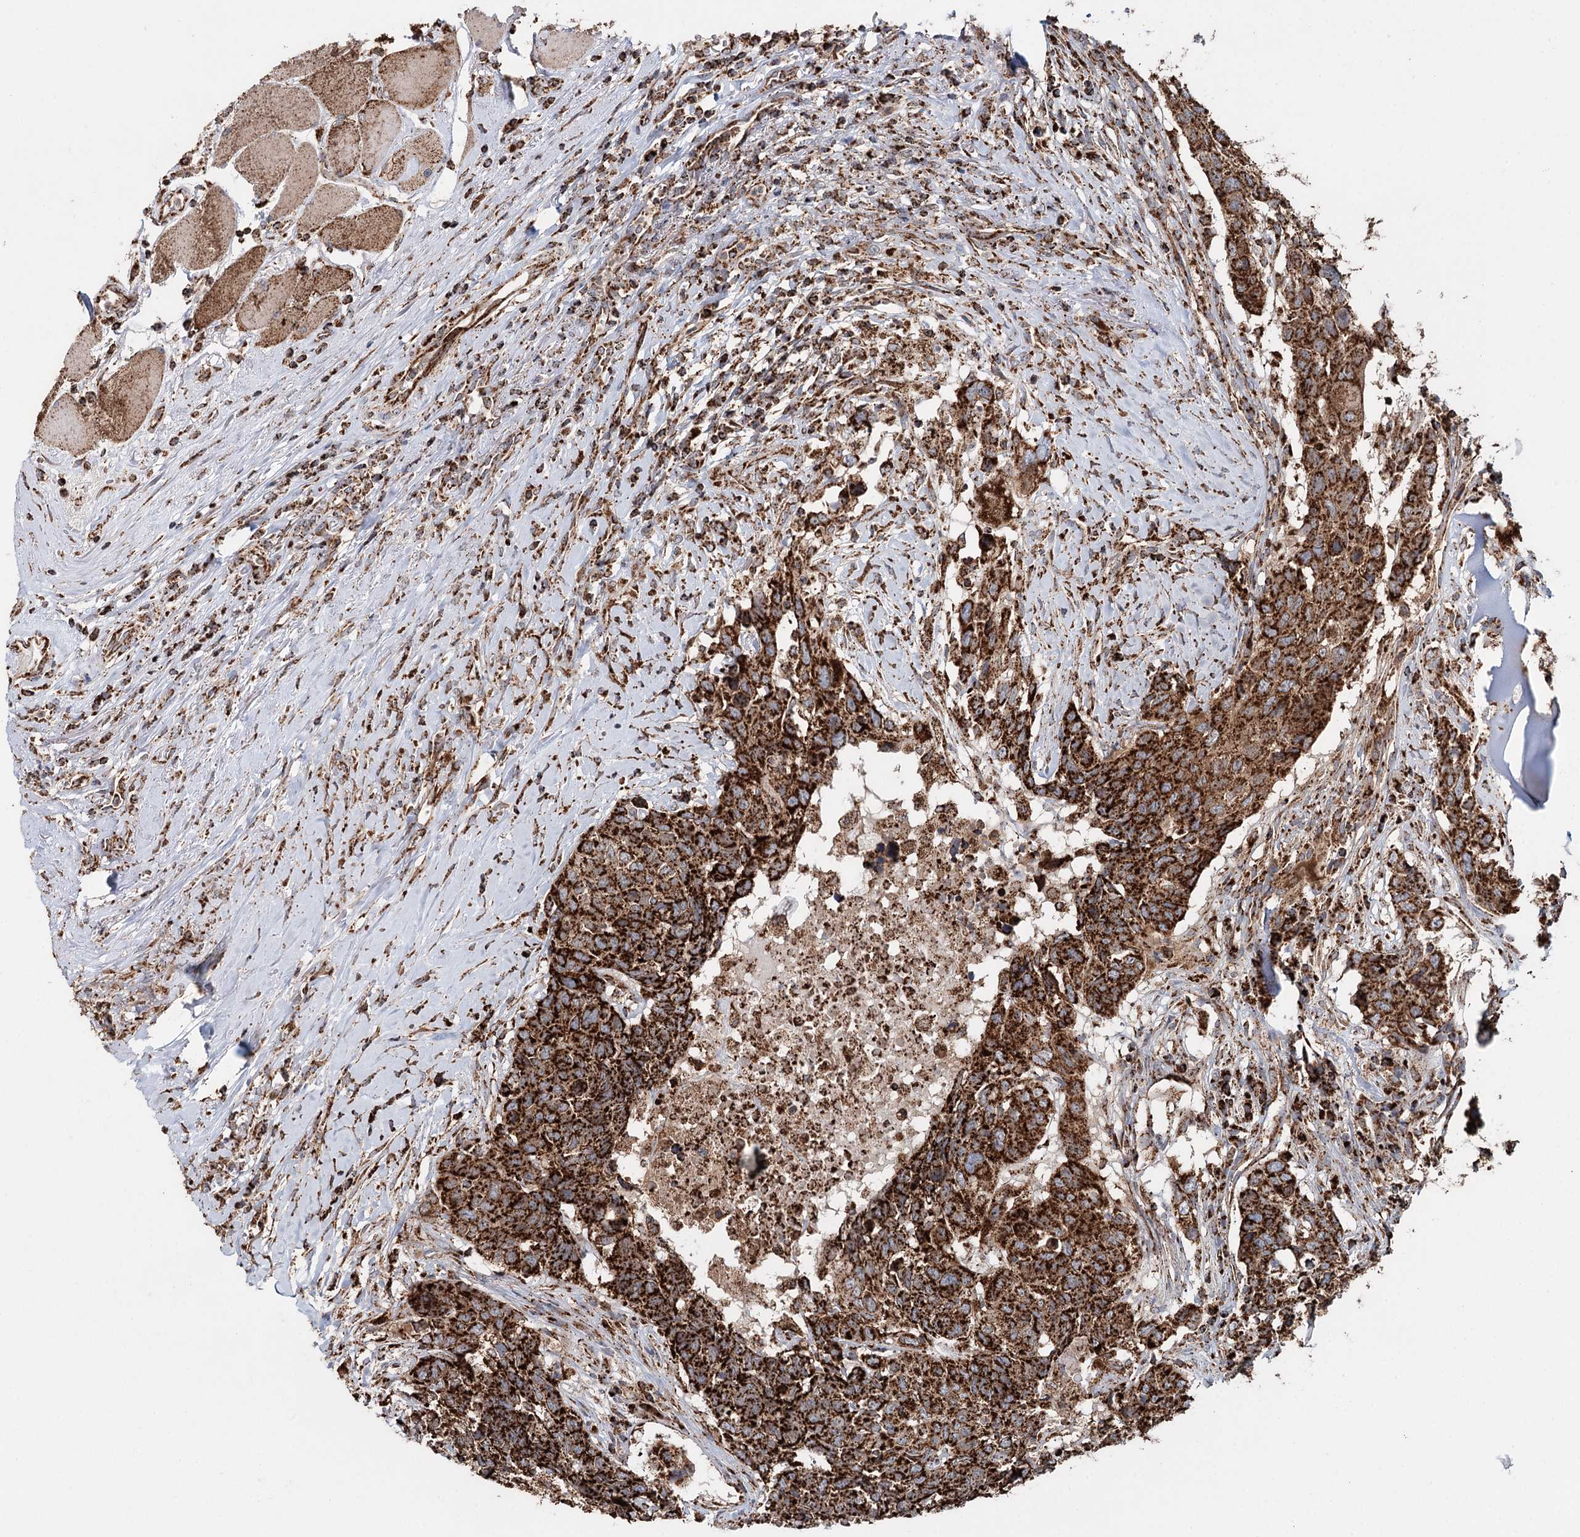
{"staining": {"intensity": "strong", "quantity": ">75%", "location": "cytoplasmic/membranous"}, "tissue": "head and neck cancer", "cell_type": "Tumor cells", "image_type": "cancer", "snomed": [{"axis": "morphology", "description": "Squamous cell carcinoma, NOS"}, {"axis": "topography", "description": "Head-Neck"}], "caption": "The immunohistochemical stain highlights strong cytoplasmic/membranous staining in tumor cells of head and neck cancer tissue.", "gene": "APH1A", "patient": {"sex": "male", "age": 66}}